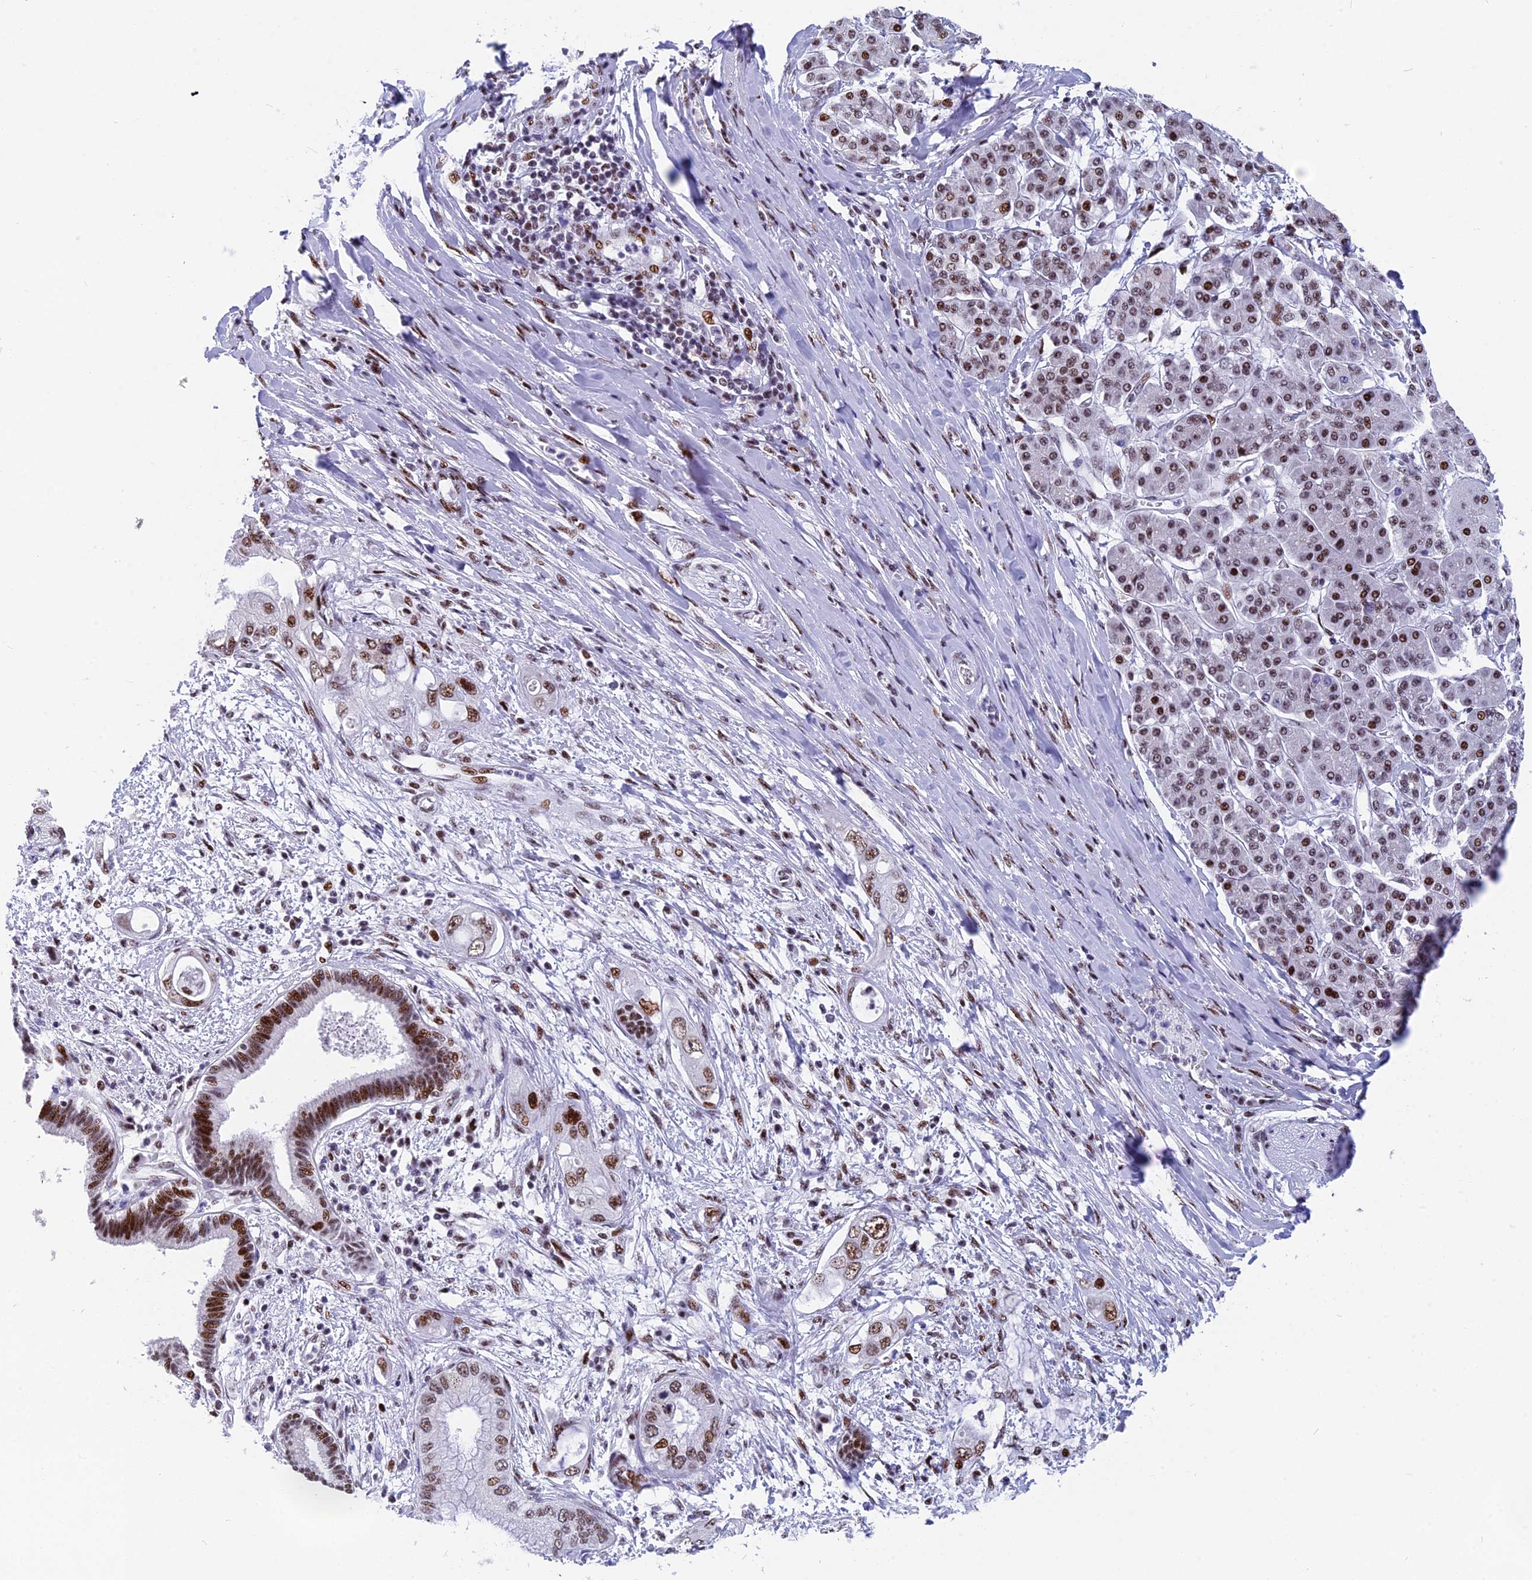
{"staining": {"intensity": "moderate", "quantity": ">75%", "location": "nuclear"}, "tissue": "pancreatic cancer", "cell_type": "Tumor cells", "image_type": "cancer", "snomed": [{"axis": "morphology", "description": "Inflammation, NOS"}, {"axis": "morphology", "description": "Adenocarcinoma, NOS"}, {"axis": "topography", "description": "Pancreas"}], "caption": "This micrograph displays immunohistochemistry staining of pancreatic cancer (adenocarcinoma), with medium moderate nuclear expression in approximately >75% of tumor cells.", "gene": "NSA2", "patient": {"sex": "female", "age": 56}}